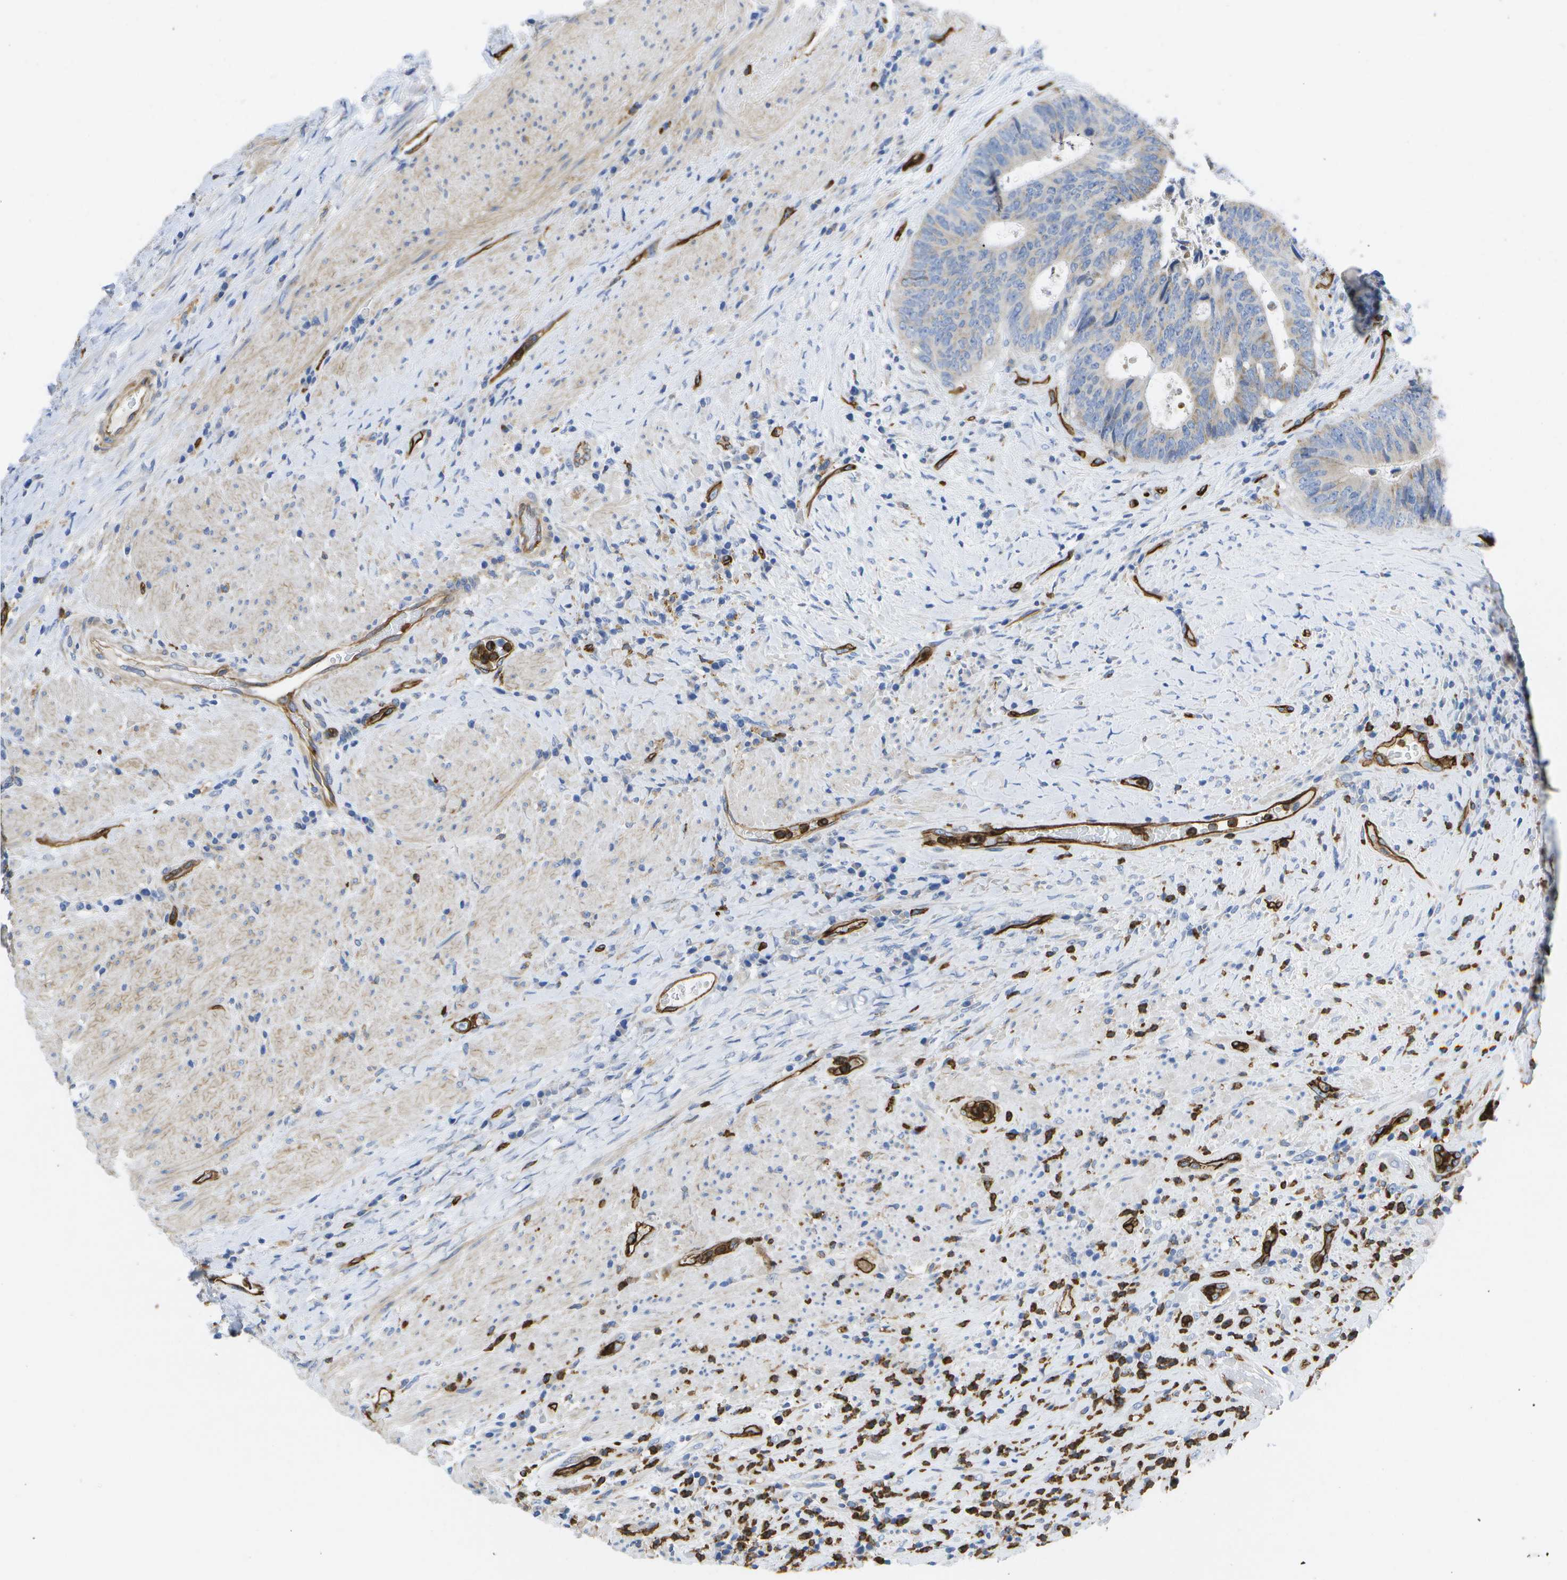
{"staining": {"intensity": "negative", "quantity": "none", "location": "none"}, "tissue": "colorectal cancer", "cell_type": "Tumor cells", "image_type": "cancer", "snomed": [{"axis": "morphology", "description": "Adenocarcinoma, NOS"}, {"axis": "topography", "description": "Rectum"}], "caption": "An immunohistochemistry (IHC) histopathology image of colorectal adenocarcinoma is shown. There is no staining in tumor cells of colorectal adenocarcinoma.", "gene": "DYSF", "patient": {"sex": "male", "age": 72}}